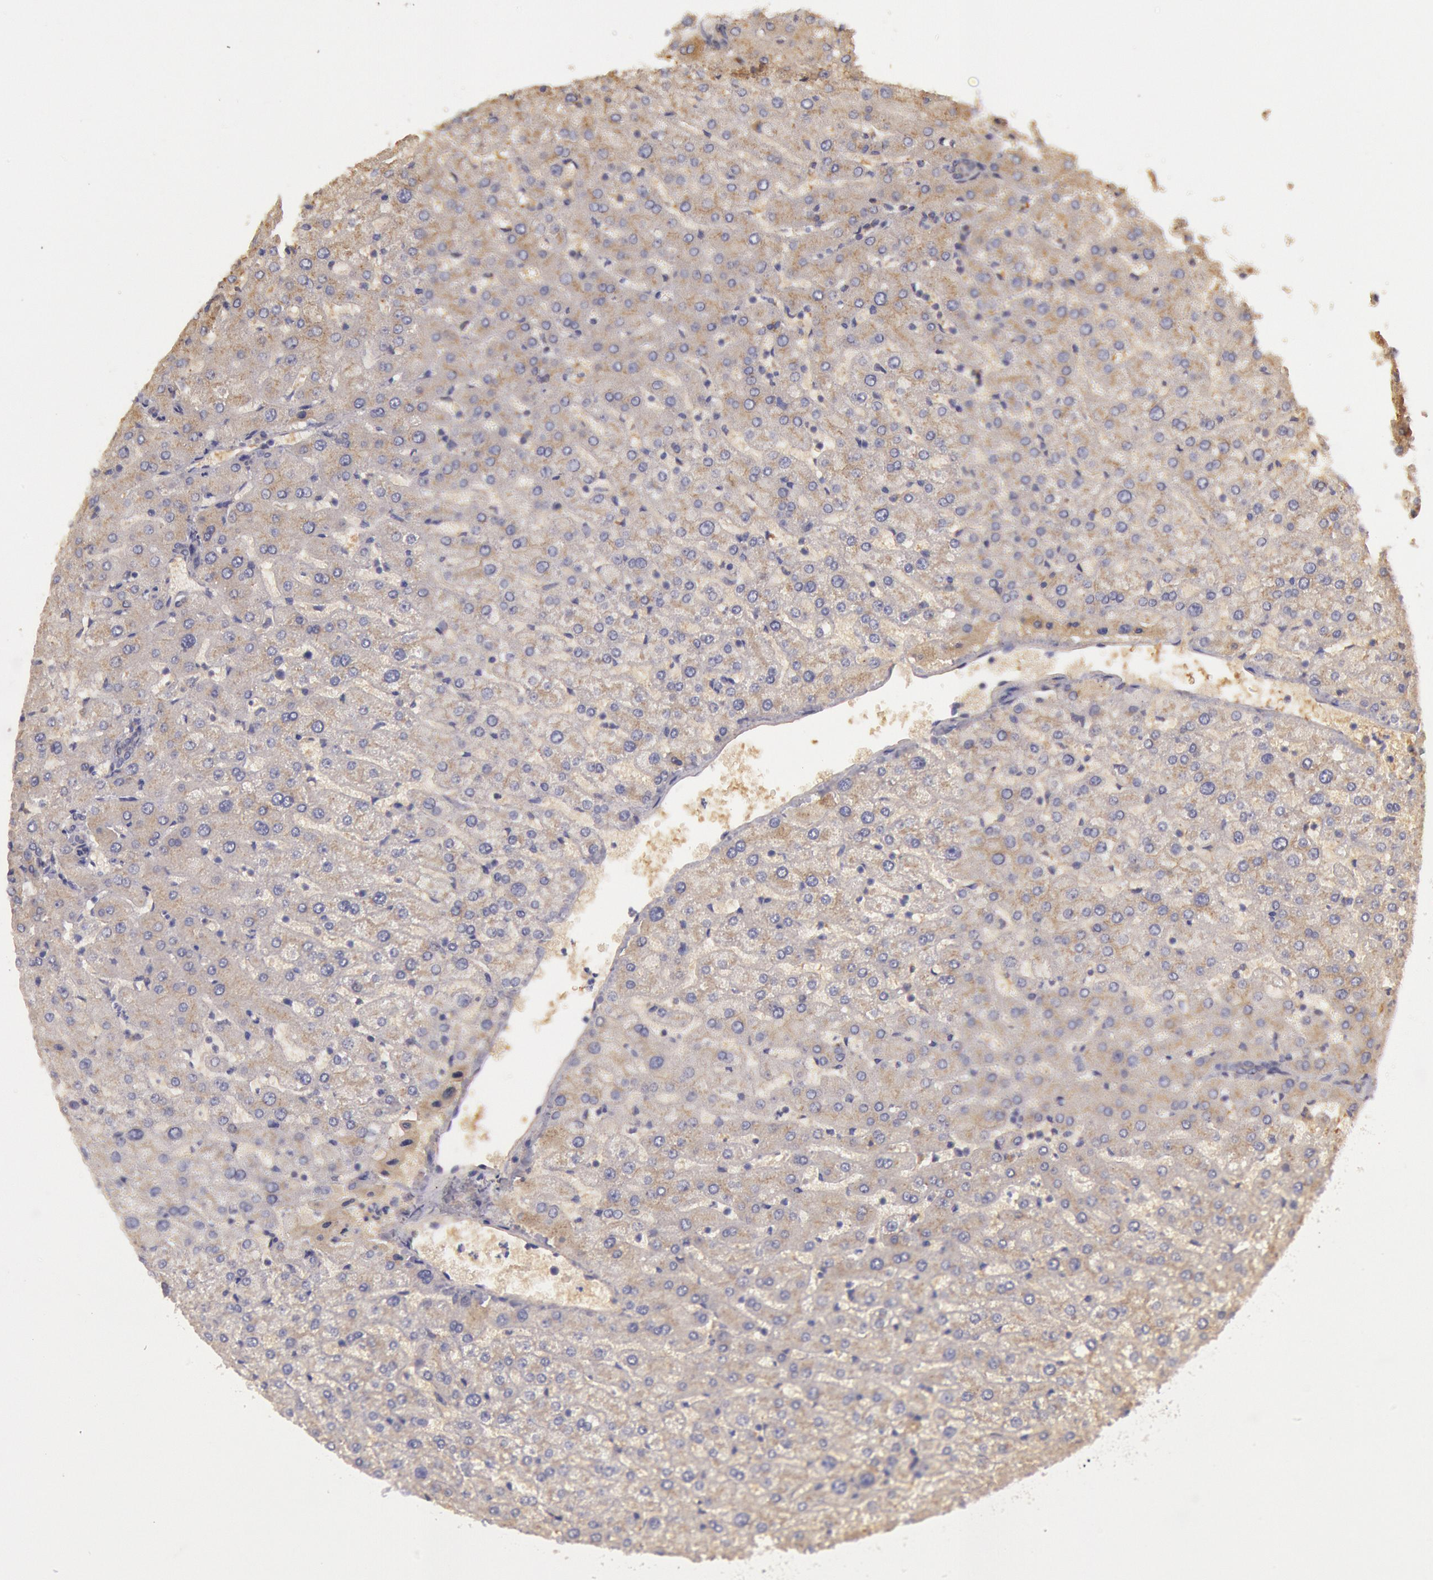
{"staining": {"intensity": "negative", "quantity": "none", "location": "none"}, "tissue": "liver", "cell_type": "Cholangiocytes", "image_type": "normal", "snomed": [{"axis": "morphology", "description": "Normal tissue, NOS"}, {"axis": "morphology", "description": "Fibrosis, NOS"}, {"axis": "topography", "description": "Liver"}], "caption": "Micrograph shows no significant protein staining in cholangiocytes of benign liver.", "gene": "C1R", "patient": {"sex": "female", "age": 29}}